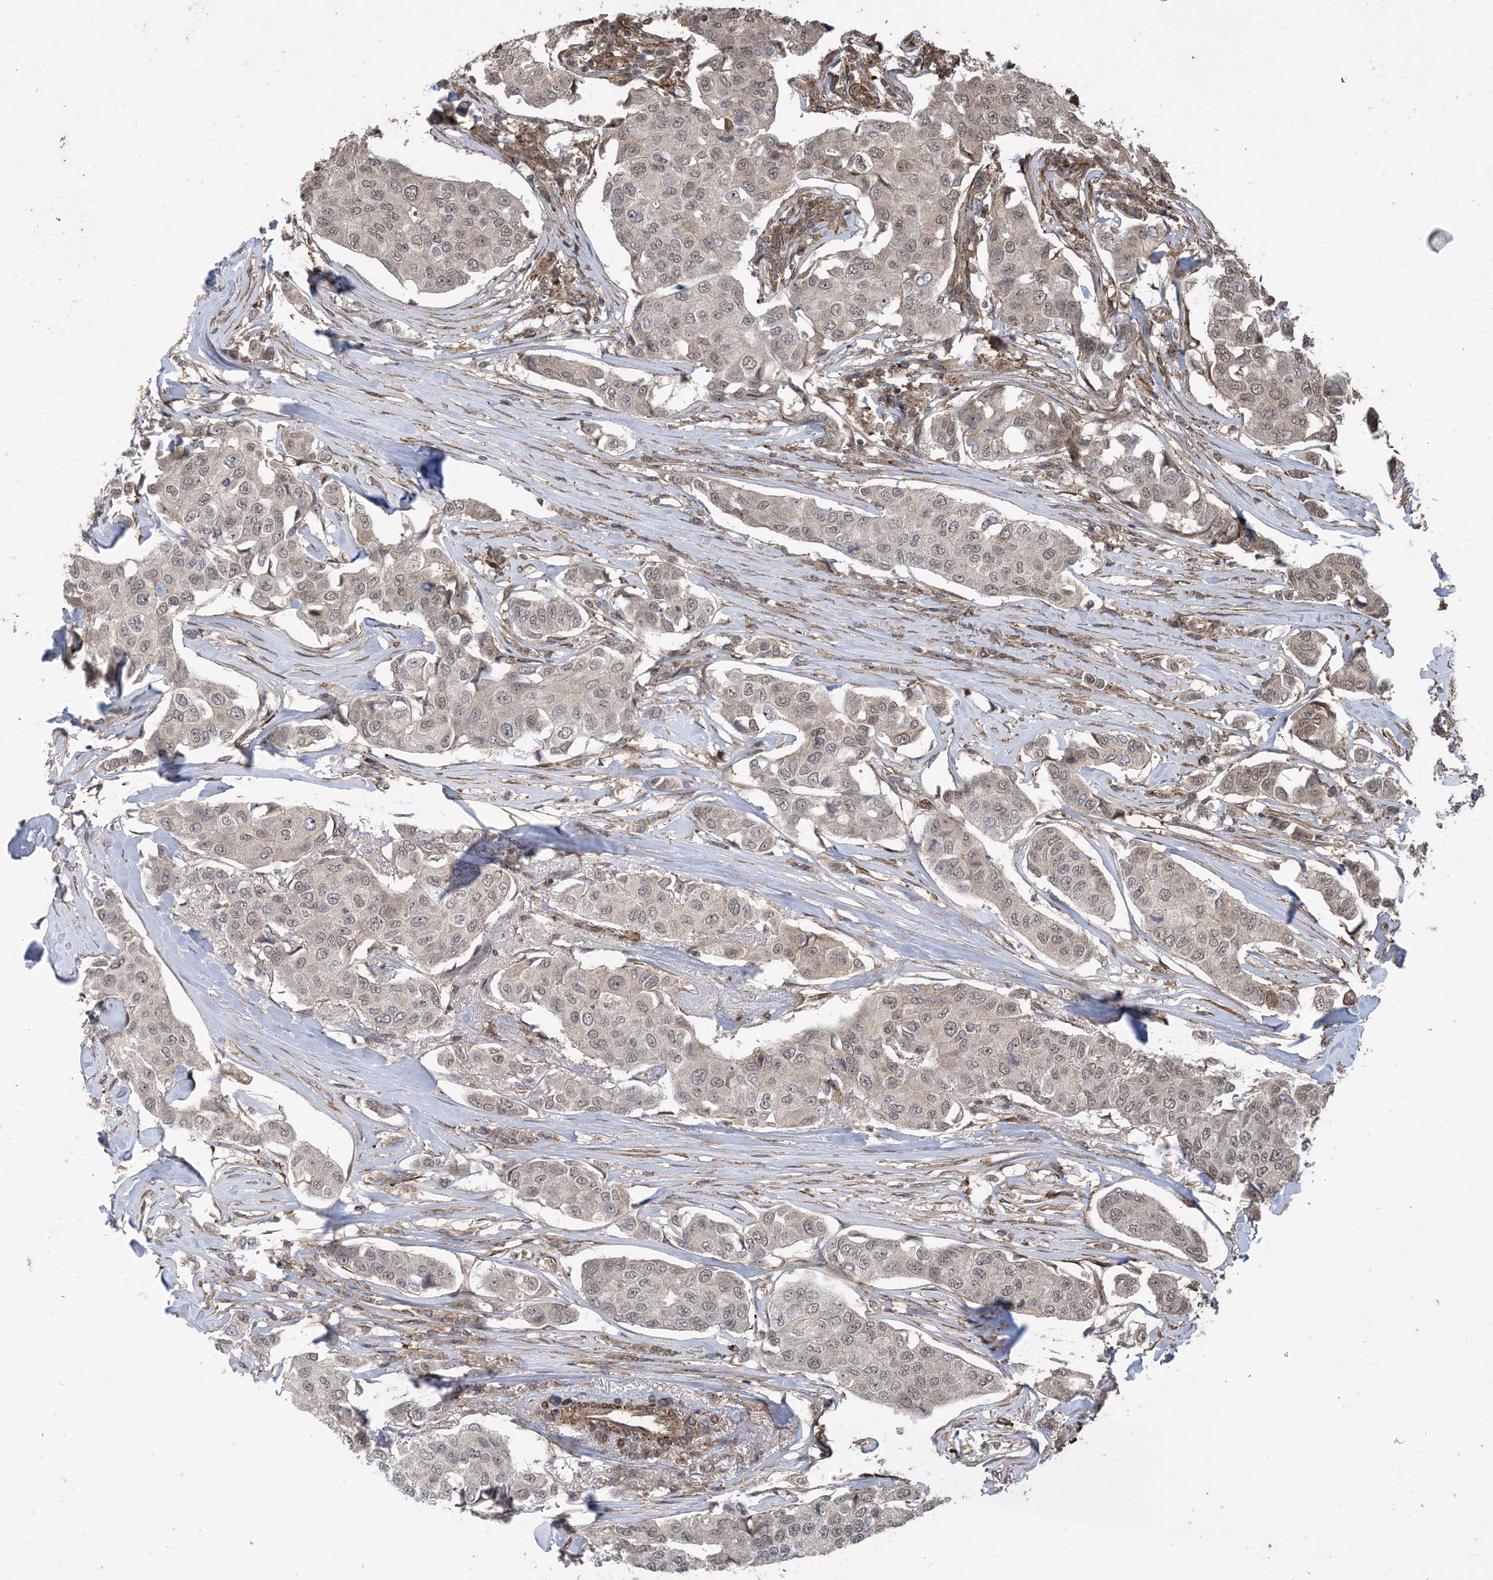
{"staining": {"intensity": "weak", "quantity": "25%-75%", "location": "nuclear"}, "tissue": "breast cancer", "cell_type": "Tumor cells", "image_type": "cancer", "snomed": [{"axis": "morphology", "description": "Duct carcinoma"}, {"axis": "topography", "description": "Breast"}], "caption": "Breast intraductal carcinoma was stained to show a protein in brown. There is low levels of weak nuclear positivity in about 25%-75% of tumor cells. (DAB IHC with brightfield microscopy, high magnification).", "gene": "ZNF511", "patient": {"sex": "female", "age": 80}}